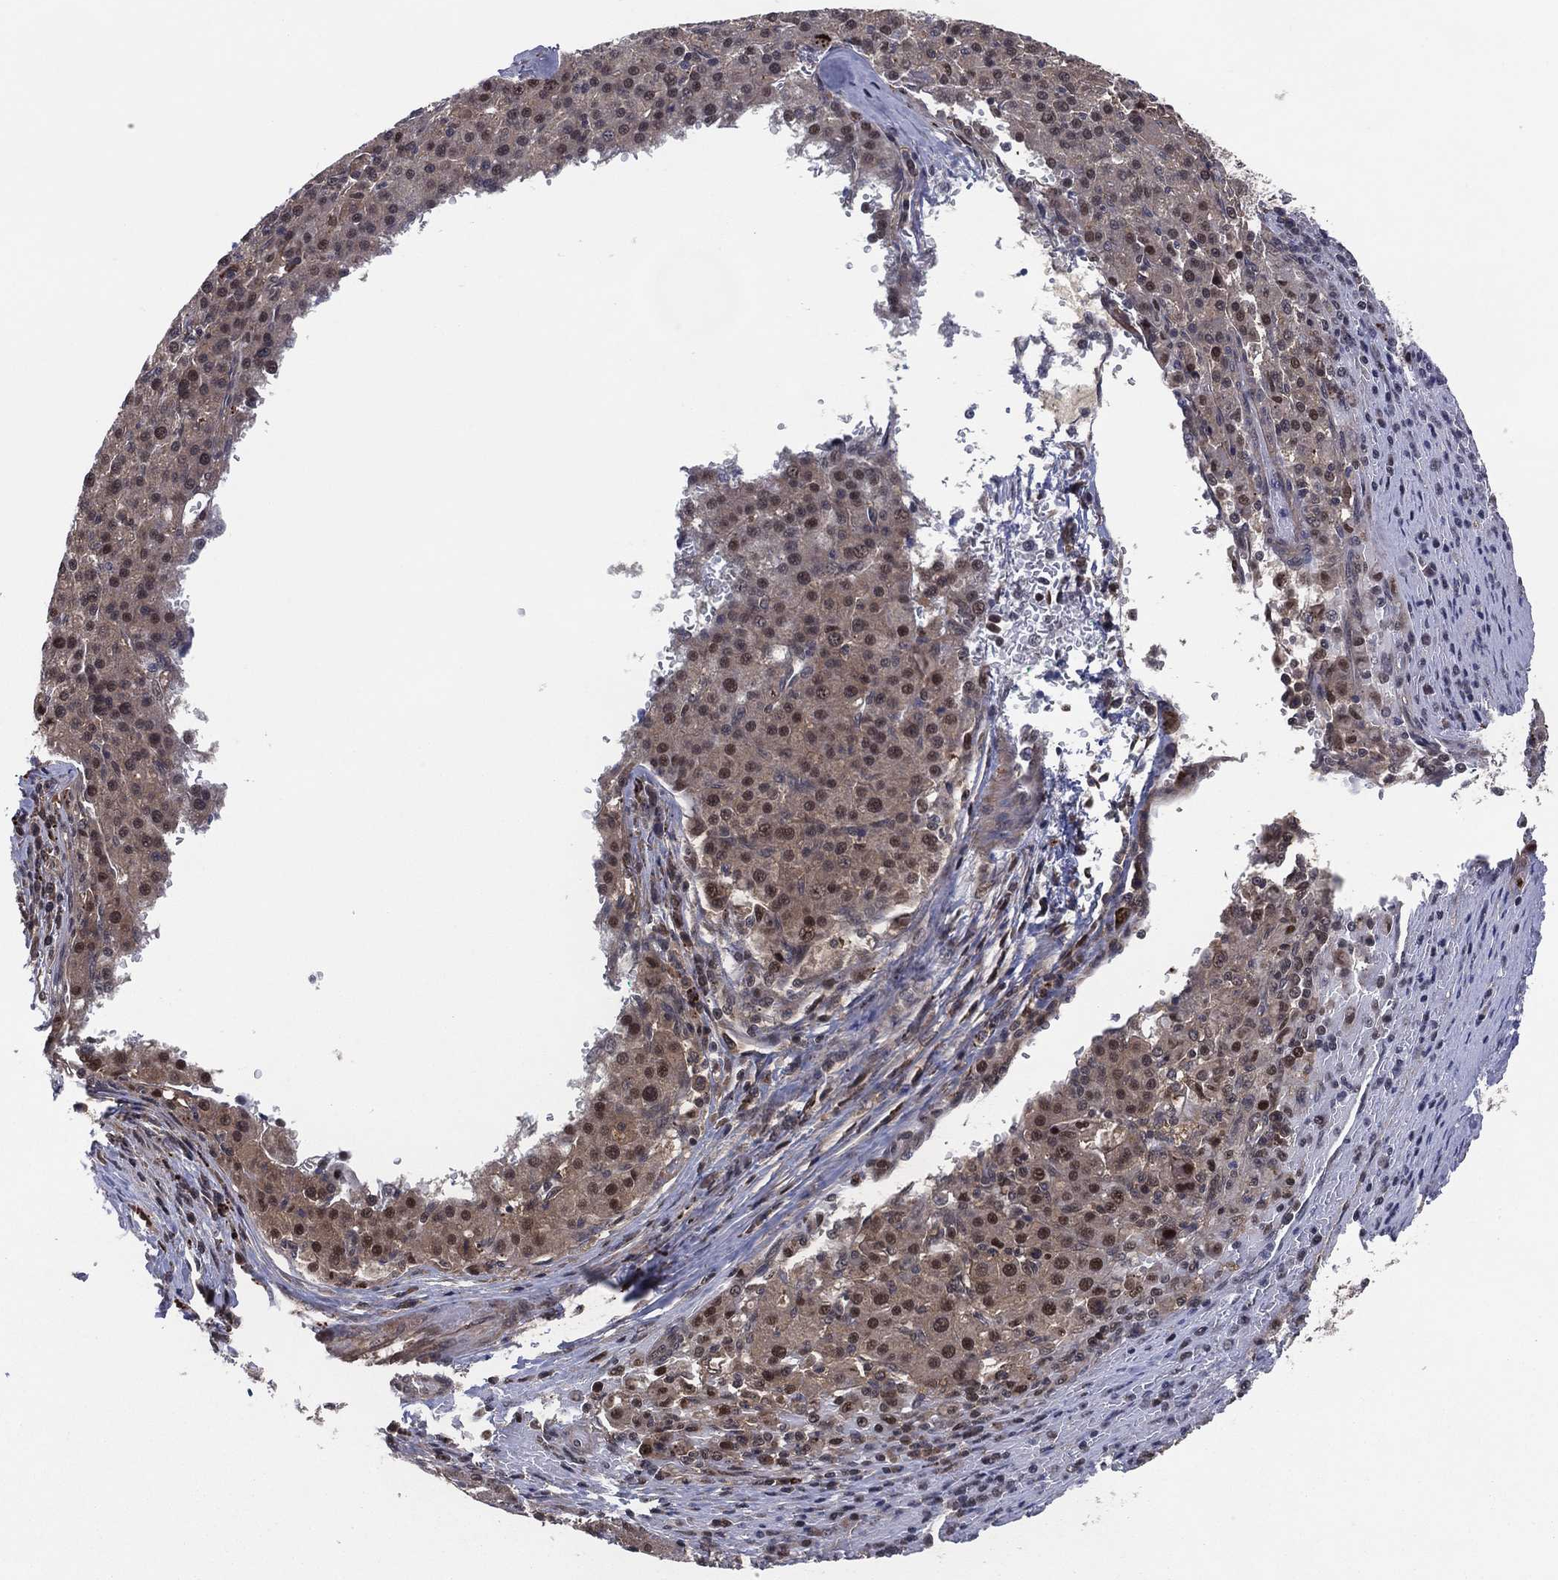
{"staining": {"intensity": "moderate", "quantity": "<25%", "location": "cytoplasmic/membranous,nuclear"}, "tissue": "liver cancer", "cell_type": "Tumor cells", "image_type": "cancer", "snomed": [{"axis": "morphology", "description": "Carcinoma, Hepatocellular, NOS"}, {"axis": "topography", "description": "Liver"}], "caption": "Tumor cells show low levels of moderate cytoplasmic/membranous and nuclear positivity in approximately <25% of cells in human hepatocellular carcinoma (liver).", "gene": "ICOSLG", "patient": {"sex": "female", "age": 58}}